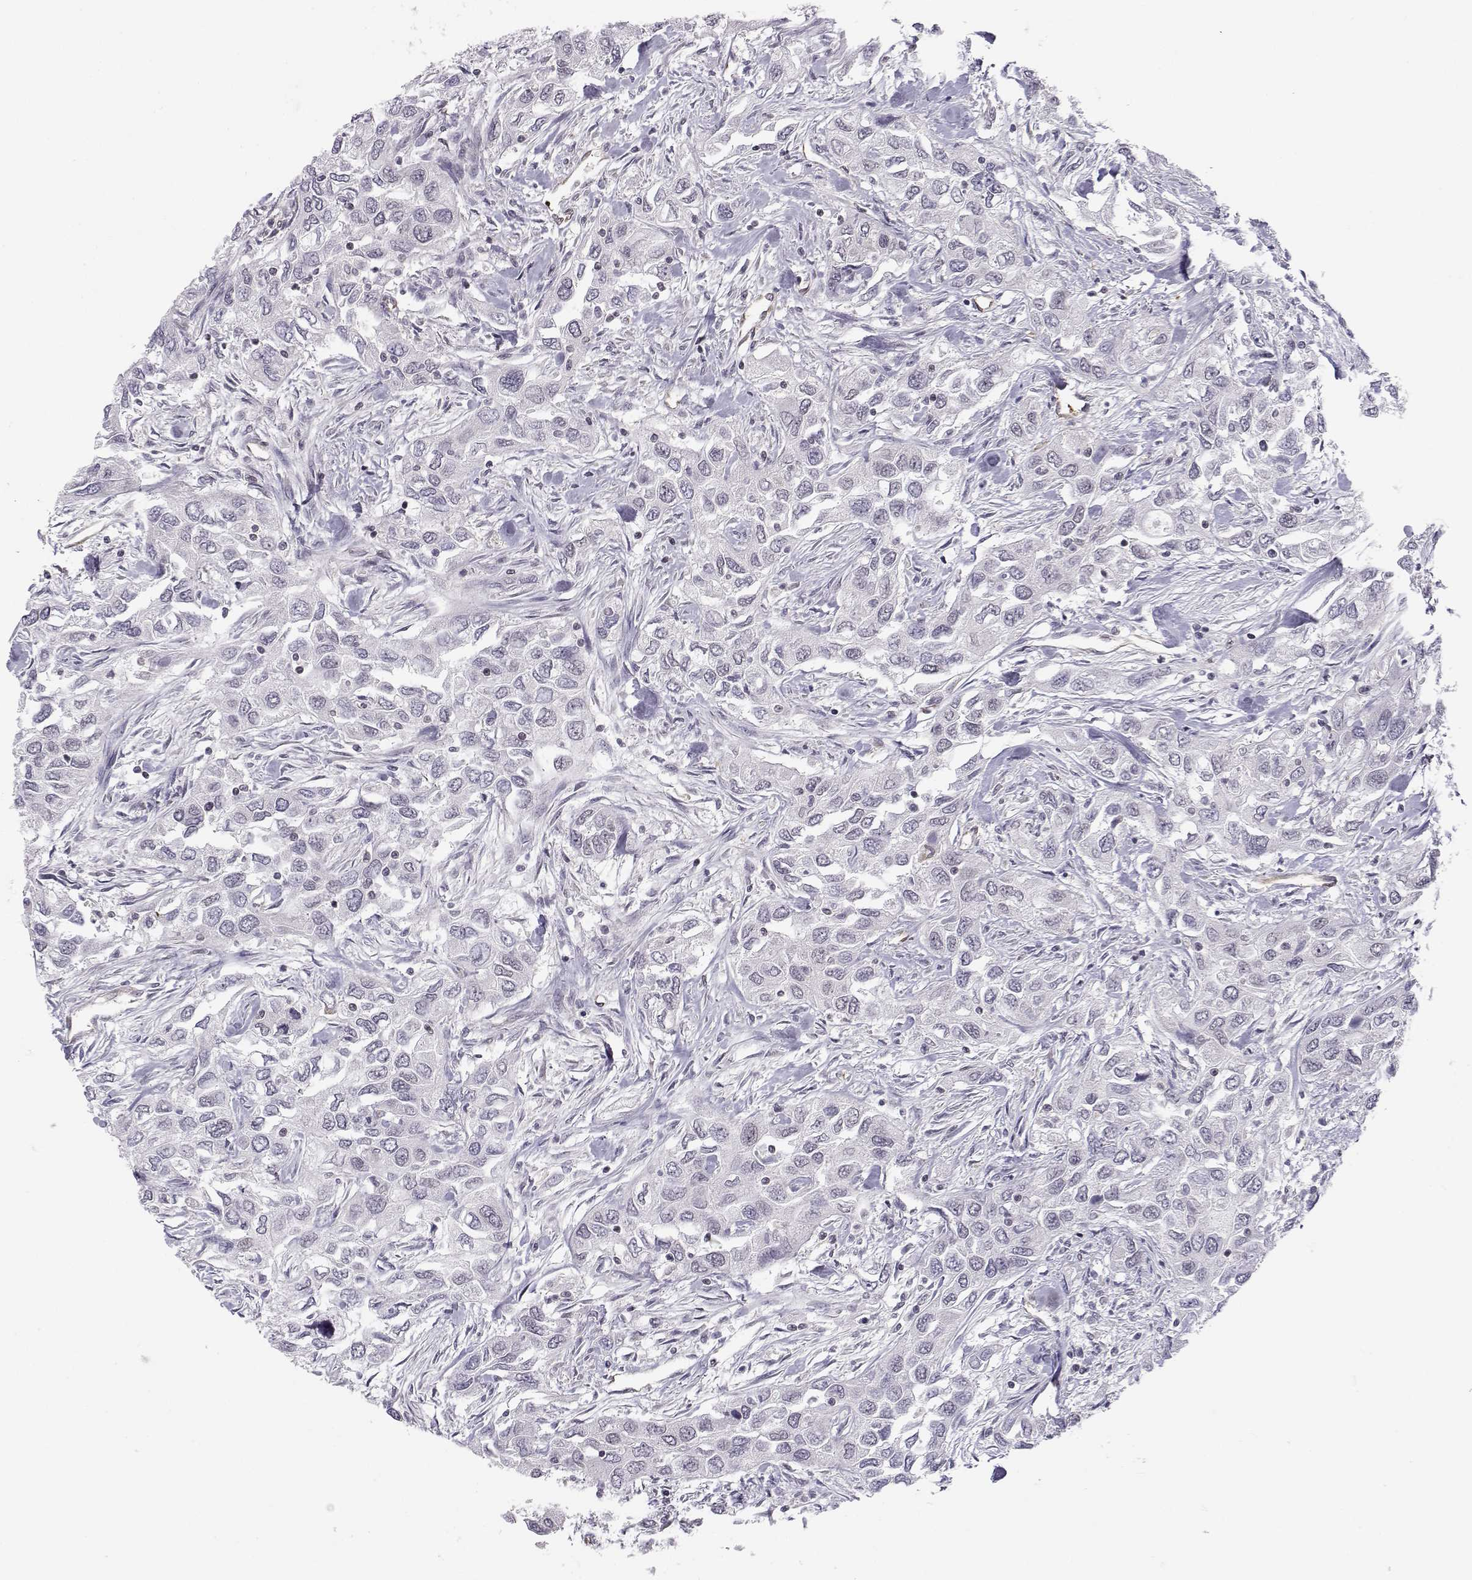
{"staining": {"intensity": "negative", "quantity": "none", "location": "none"}, "tissue": "urothelial cancer", "cell_type": "Tumor cells", "image_type": "cancer", "snomed": [{"axis": "morphology", "description": "Urothelial carcinoma, High grade"}, {"axis": "topography", "description": "Urinary bladder"}], "caption": "Tumor cells are negative for brown protein staining in urothelial cancer. (DAB IHC, high magnification).", "gene": "KIF13B", "patient": {"sex": "male", "age": 76}}